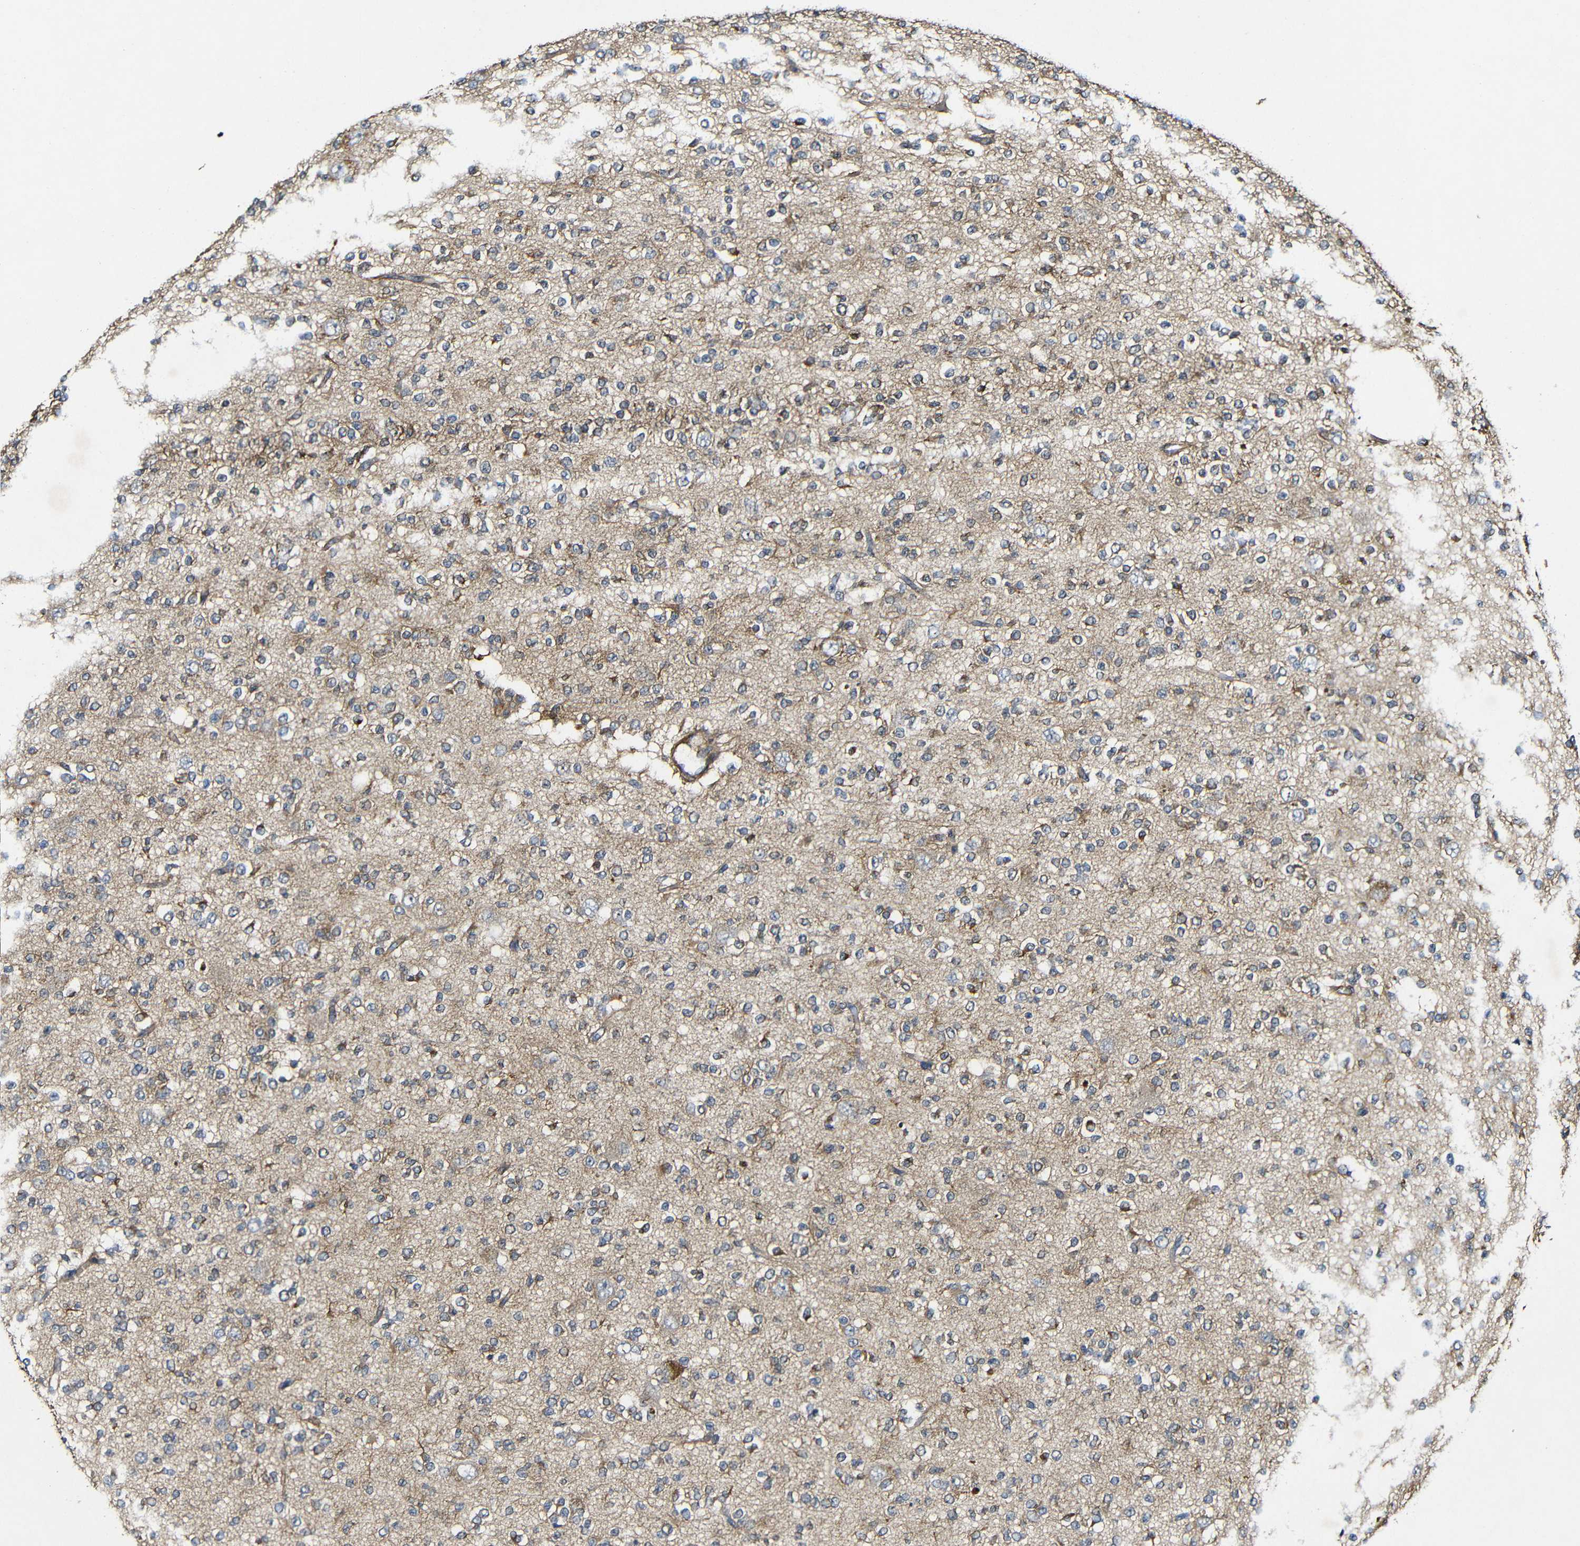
{"staining": {"intensity": "negative", "quantity": "none", "location": "none"}, "tissue": "glioma", "cell_type": "Tumor cells", "image_type": "cancer", "snomed": [{"axis": "morphology", "description": "Glioma, malignant, Low grade"}, {"axis": "topography", "description": "Brain"}], "caption": "Photomicrograph shows no significant protein staining in tumor cells of glioma.", "gene": "GSDME", "patient": {"sex": "male", "age": 38}}